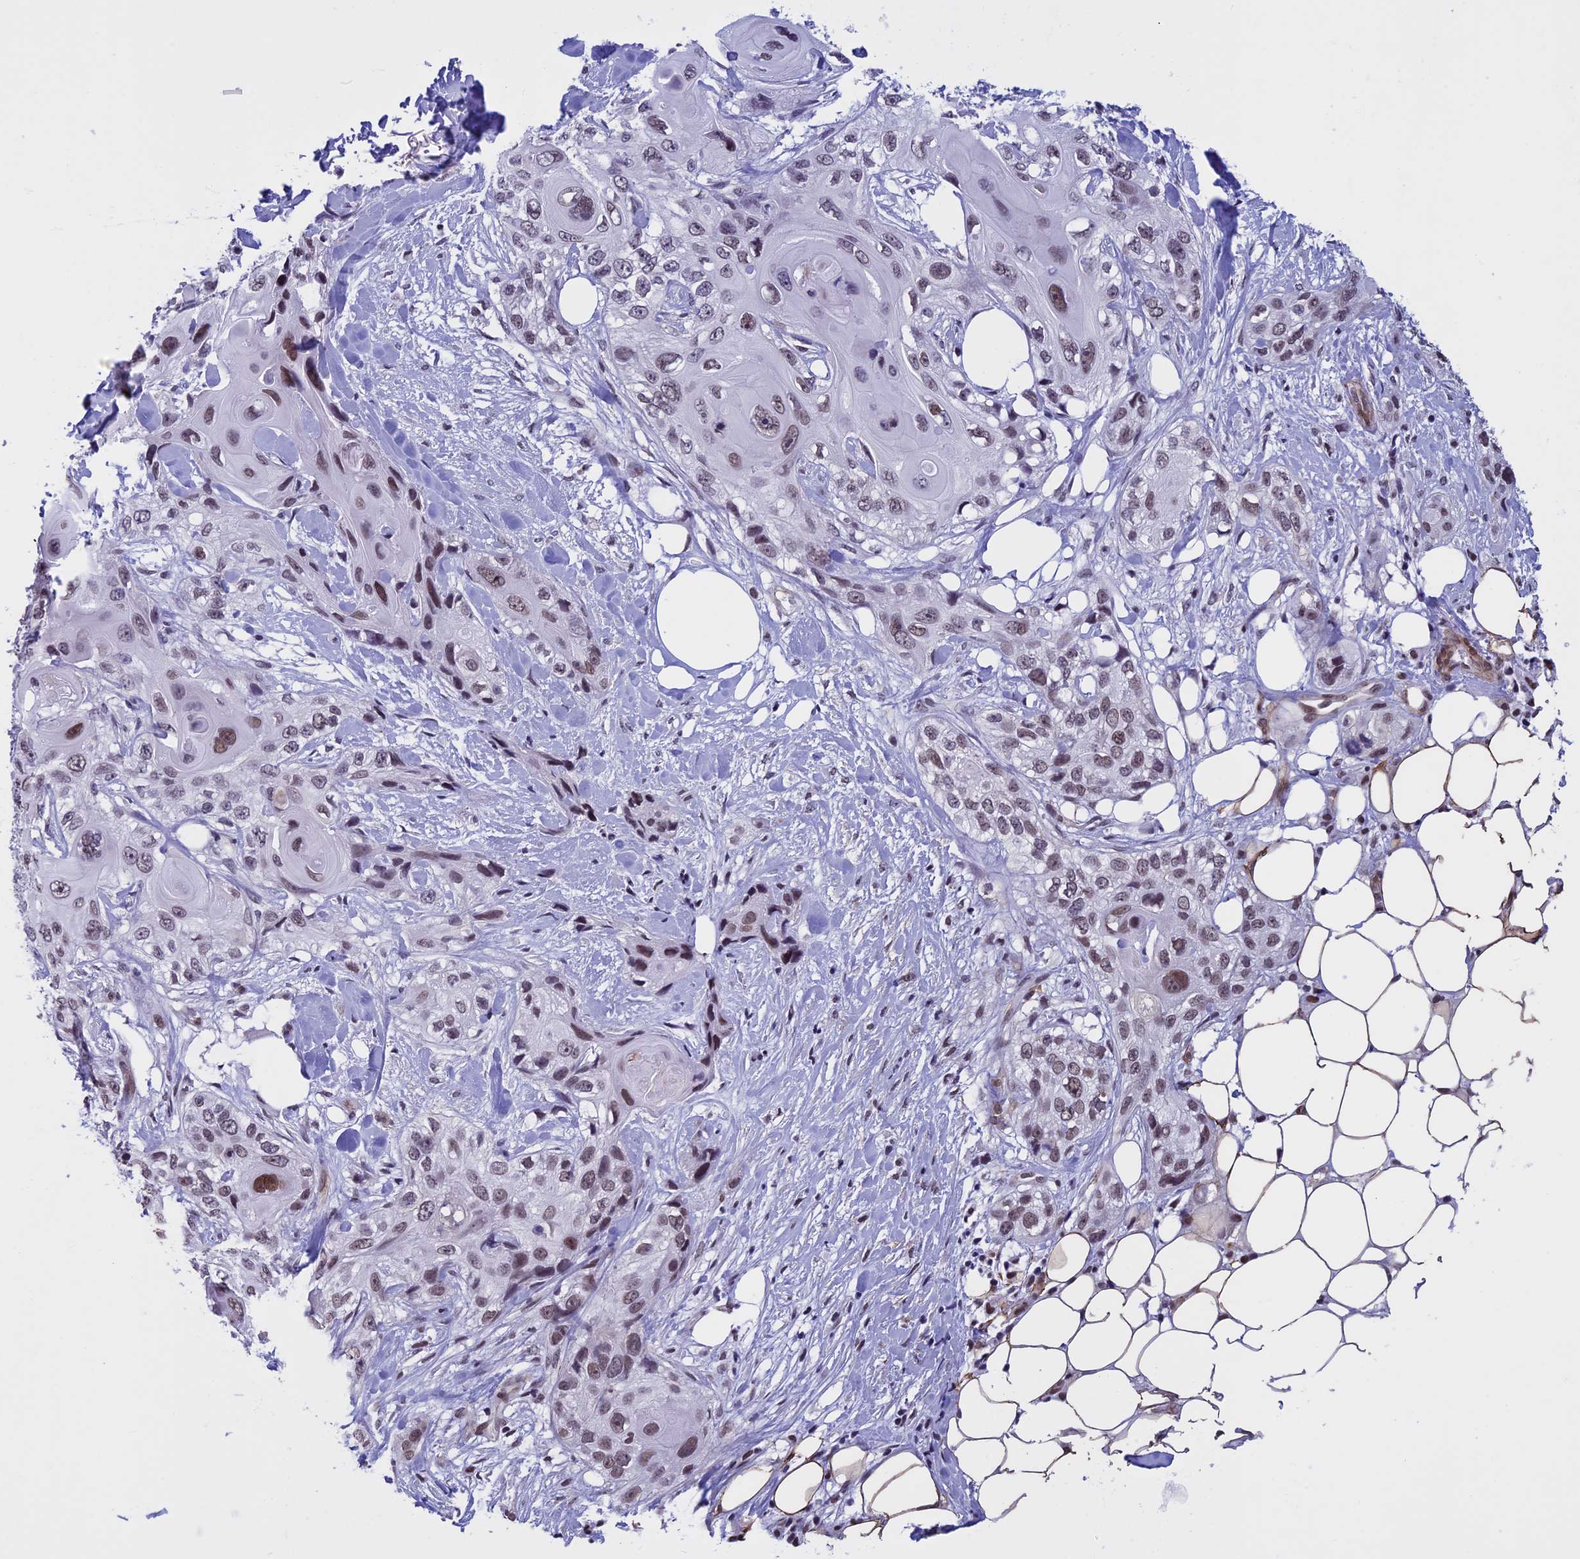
{"staining": {"intensity": "moderate", "quantity": "25%-75%", "location": "nuclear"}, "tissue": "skin cancer", "cell_type": "Tumor cells", "image_type": "cancer", "snomed": [{"axis": "morphology", "description": "Normal tissue, NOS"}, {"axis": "morphology", "description": "Squamous cell carcinoma, NOS"}, {"axis": "topography", "description": "Skin"}], "caption": "This is a micrograph of immunohistochemistry (IHC) staining of skin squamous cell carcinoma, which shows moderate expression in the nuclear of tumor cells.", "gene": "NIPBL", "patient": {"sex": "male", "age": 72}}